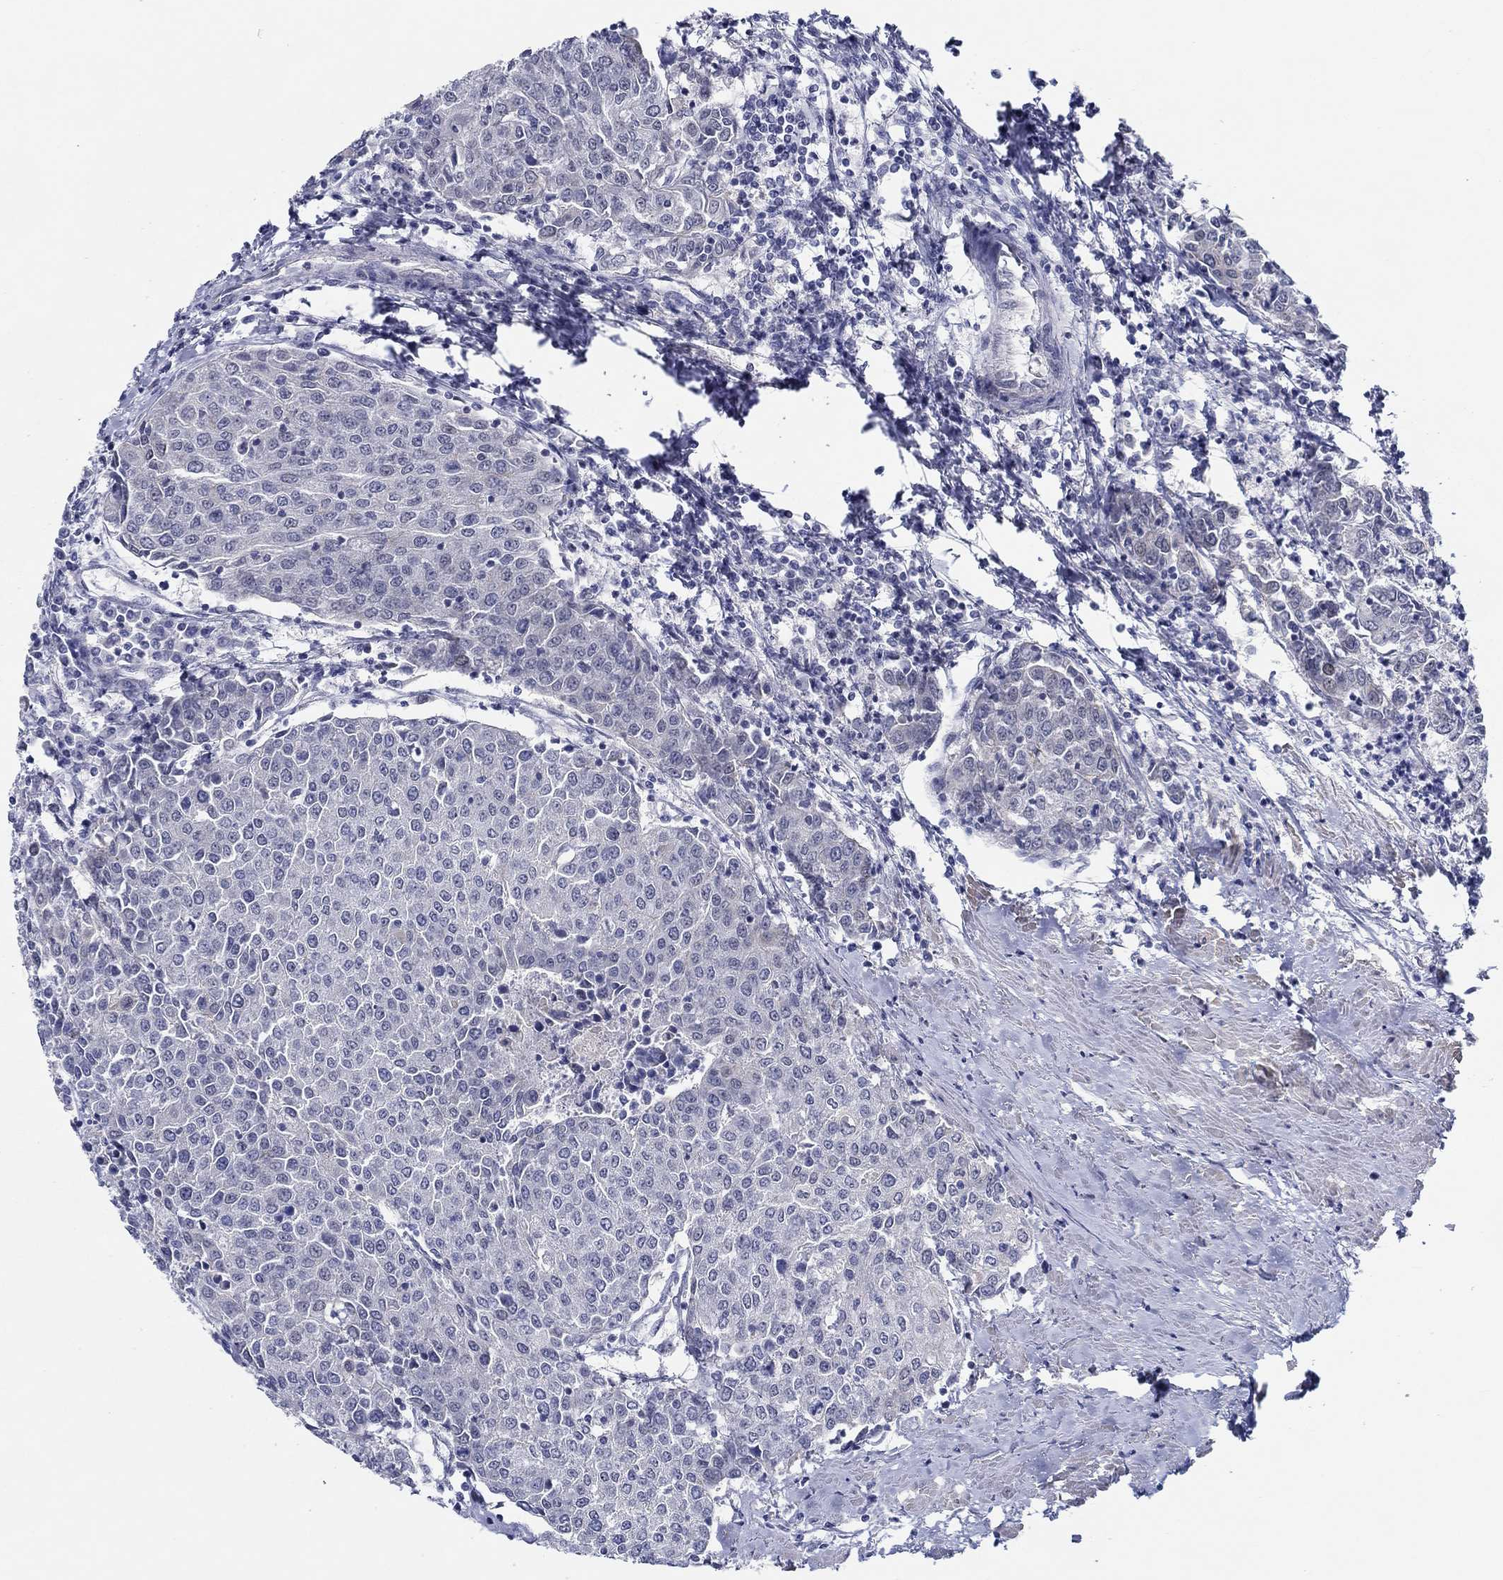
{"staining": {"intensity": "negative", "quantity": "none", "location": "none"}, "tissue": "urothelial cancer", "cell_type": "Tumor cells", "image_type": "cancer", "snomed": [{"axis": "morphology", "description": "Urothelial carcinoma, High grade"}, {"axis": "topography", "description": "Urinary bladder"}], "caption": "Protein analysis of urothelial cancer shows no significant expression in tumor cells.", "gene": "SLC34A1", "patient": {"sex": "female", "age": 85}}